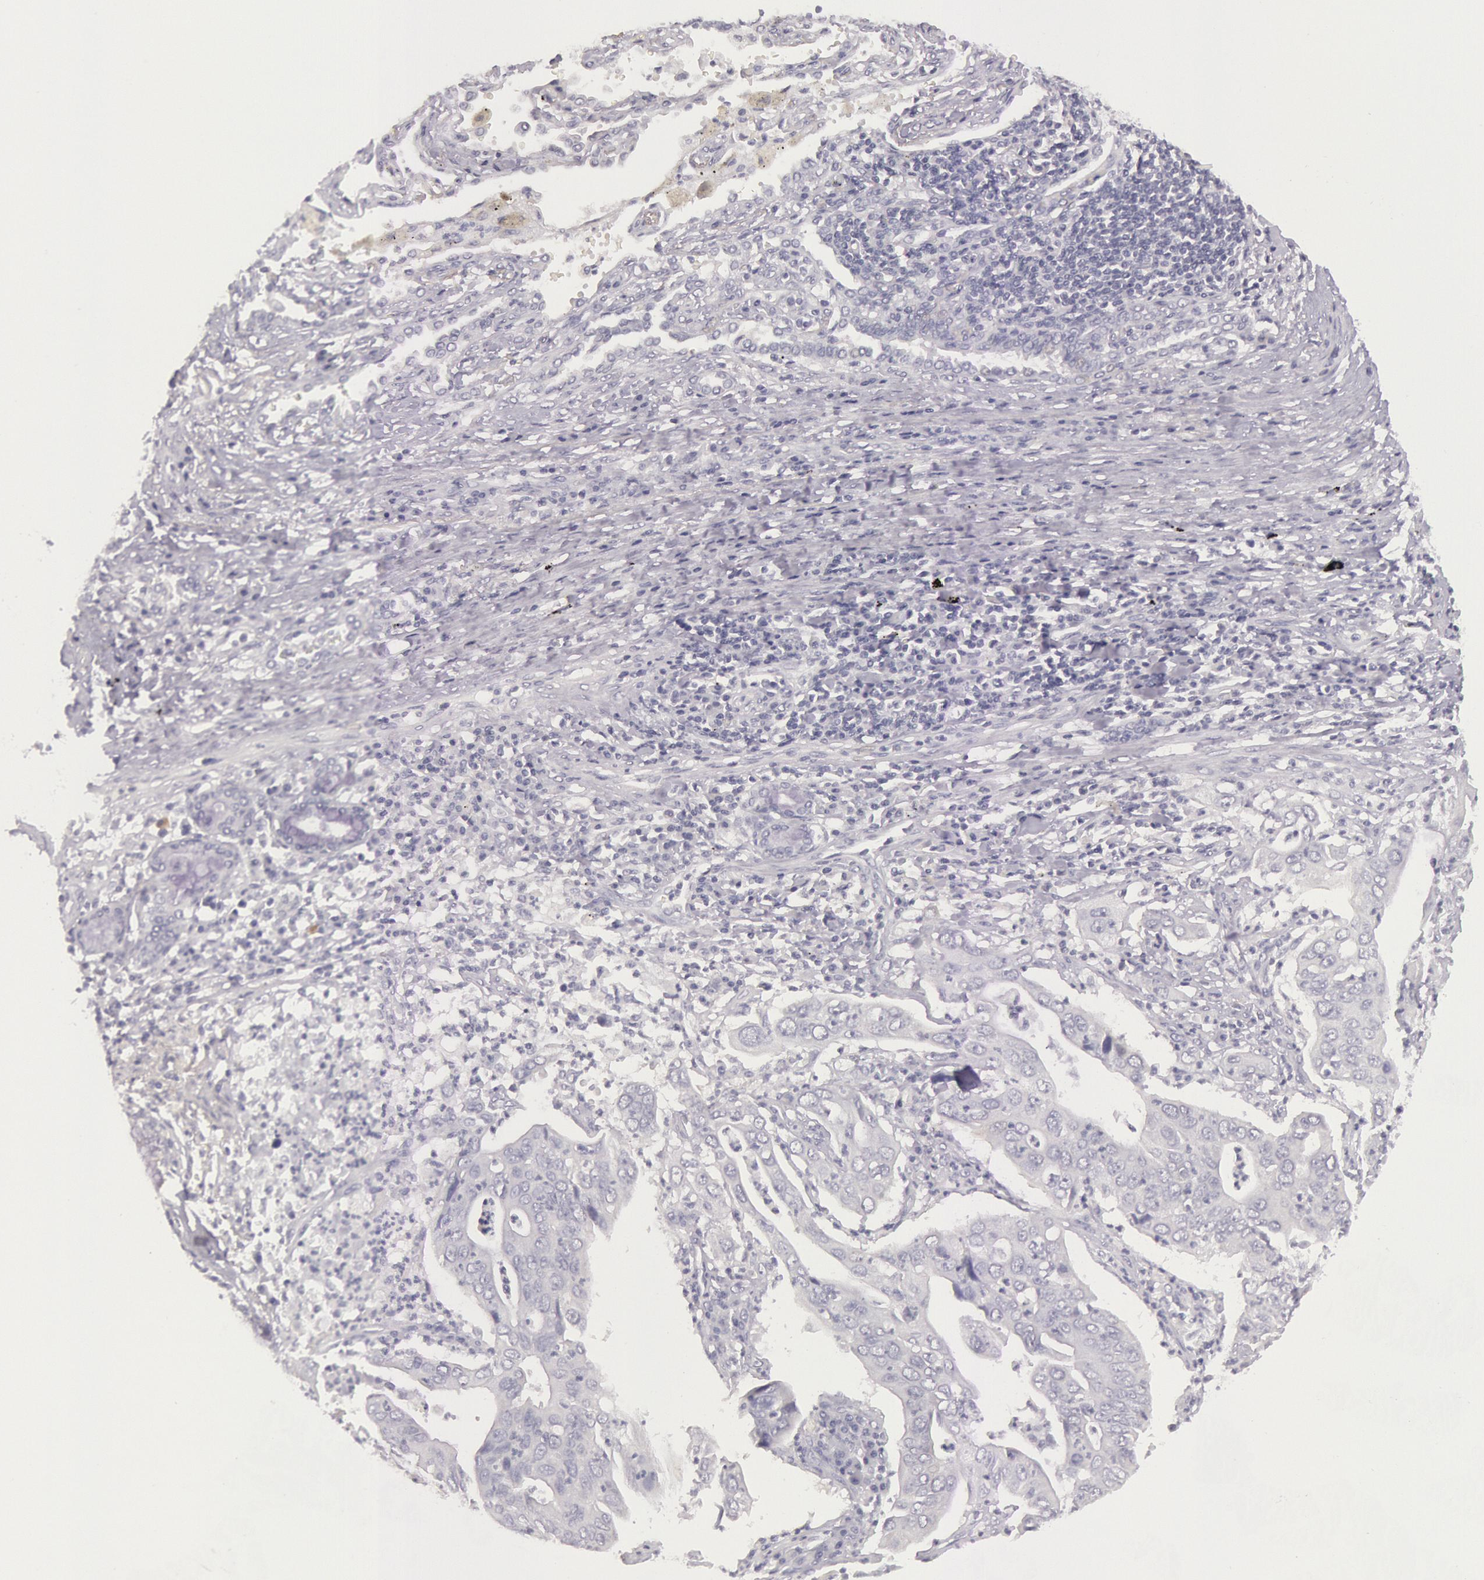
{"staining": {"intensity": "negative", "quantity": "none", "location": "none"}, "tissue": "lung cancer", "cell_type": "Tumor cells", "image_type": "cancer", "snomed": [{"axis": "morphology", "description": "Adenocarcinoma, NOS"}, {"axis": "topography", "description": "Lung"}], "caption": "DAB (3,3'-diaminobenzidine) immunohistochemical staining of human lung adenocarcinoma shows no significant expression in tumor cells.", "gene": "CKB", "patient": {"sex": "male", "age": 48}}